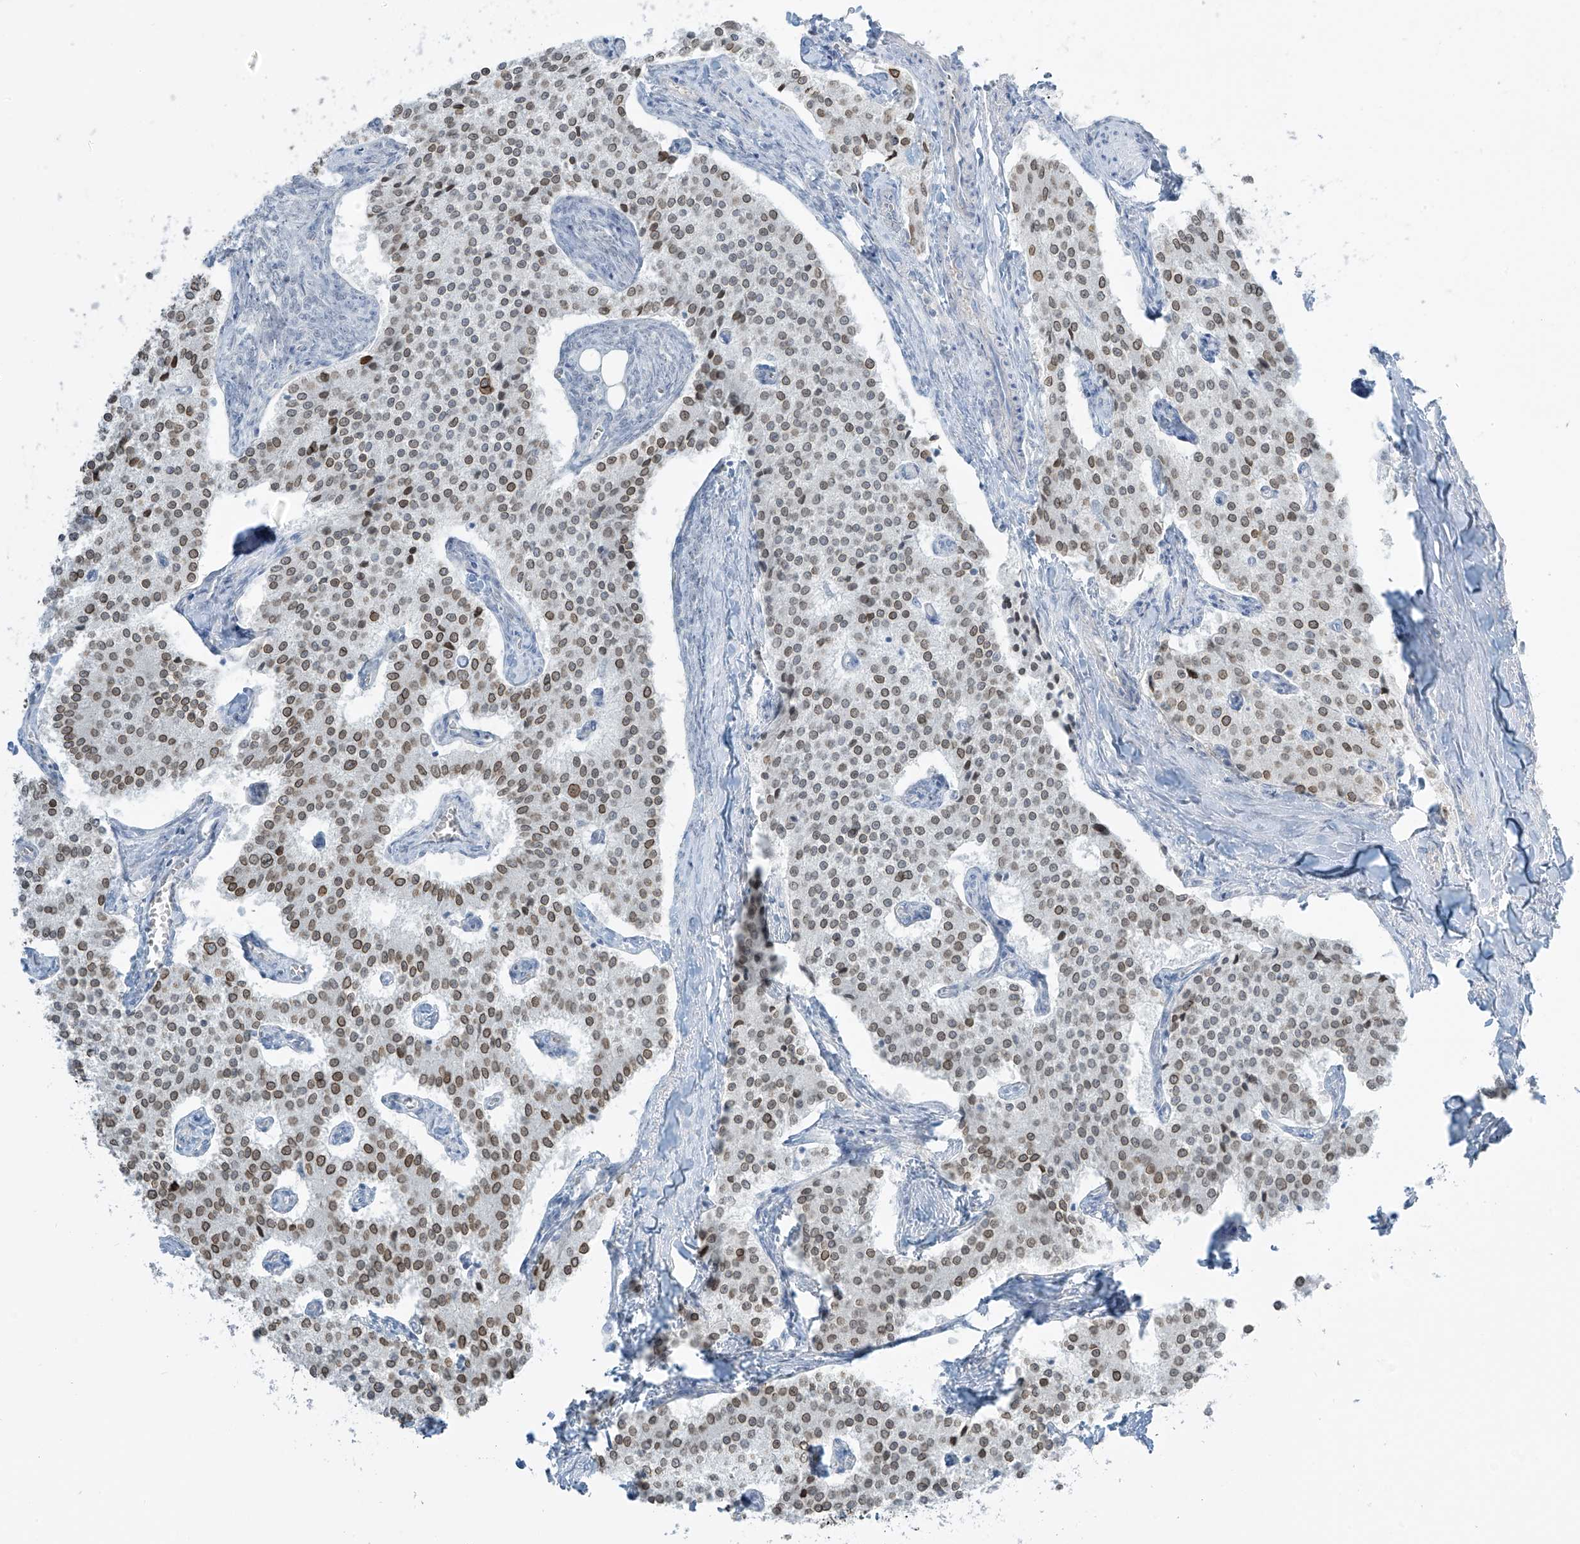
{"staining": {"intensity": "moderate", "quantity": ">75%", "location": "nuclear"}, "tissue": "carcinoid", "cell_type": "Tumor cells", "image_type": "cancer", "snomed": [{"axis": "morphology", "description": "Carcinoid, malignant, NOS"}, {"axis": "topography", "description": "Colon"}], "caption": "Immunohistochemical staining of carcinoid (malignant) shows medium levels of moderate nuclear protein positivity in about >75% of tumor cells.", "gene": "PRDM6", "patient": {"sex": "female", "age": 52}}